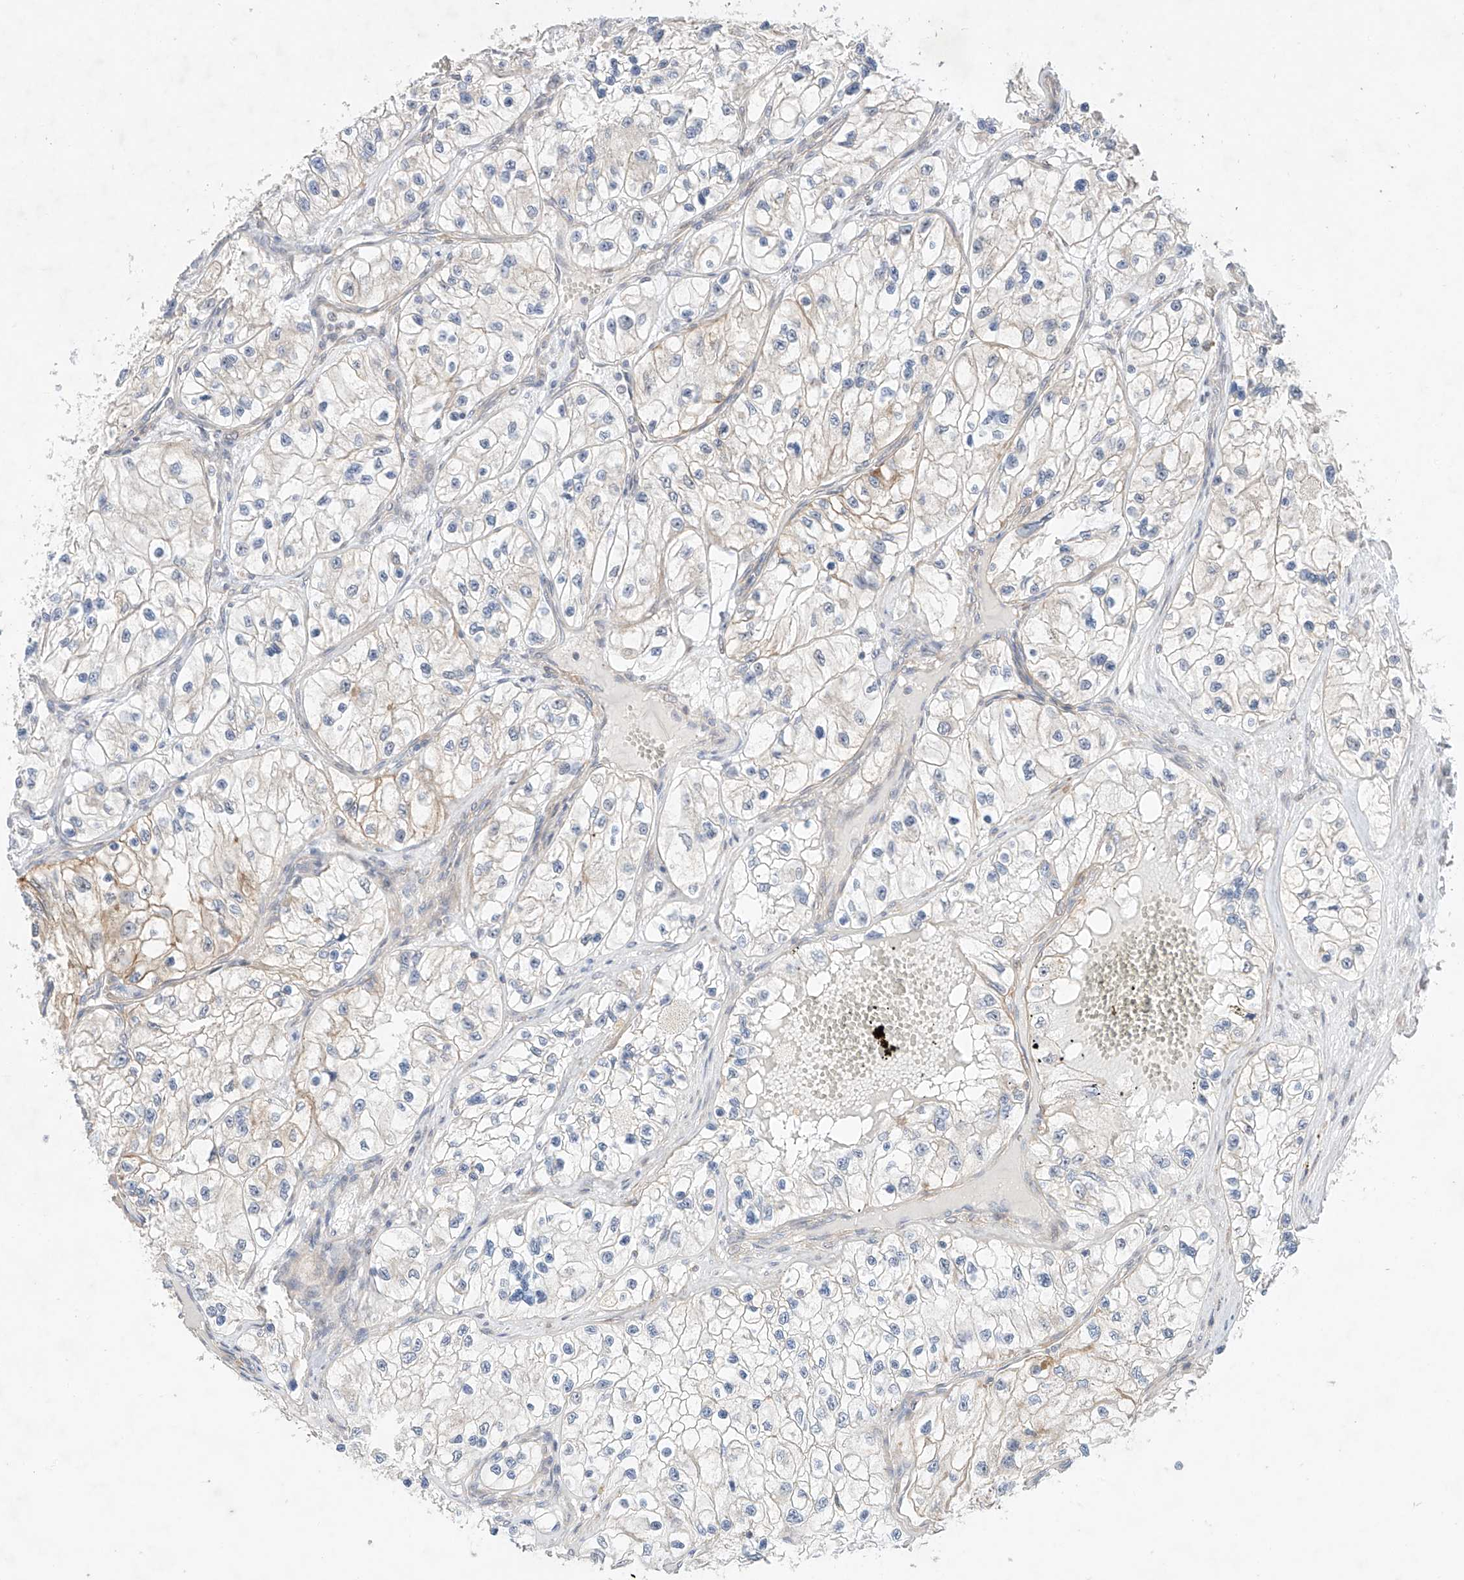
{"staining": {"intensity": "negative", "quantity": "none", "location": "none"}, "tissue": "renal cancer", "cell_type": "Tumor cells", "image_type": "cancer", "snomed": [{"axis": "morphology", "description": "Adenocarcinoma, NOS"}, {"axis": "topography", "description": "Kidney"}], "caption": "Immunohistochemistry (IHC) histopathology image of neoplastic tissue: adenocarcinoma (renal) stained with DAB (3,3'-diaminobenzidine) reveals no significant protein positivity in tumor cells.", "gene": "TSR2", "patient": {"sex": "female", "age": 57}}